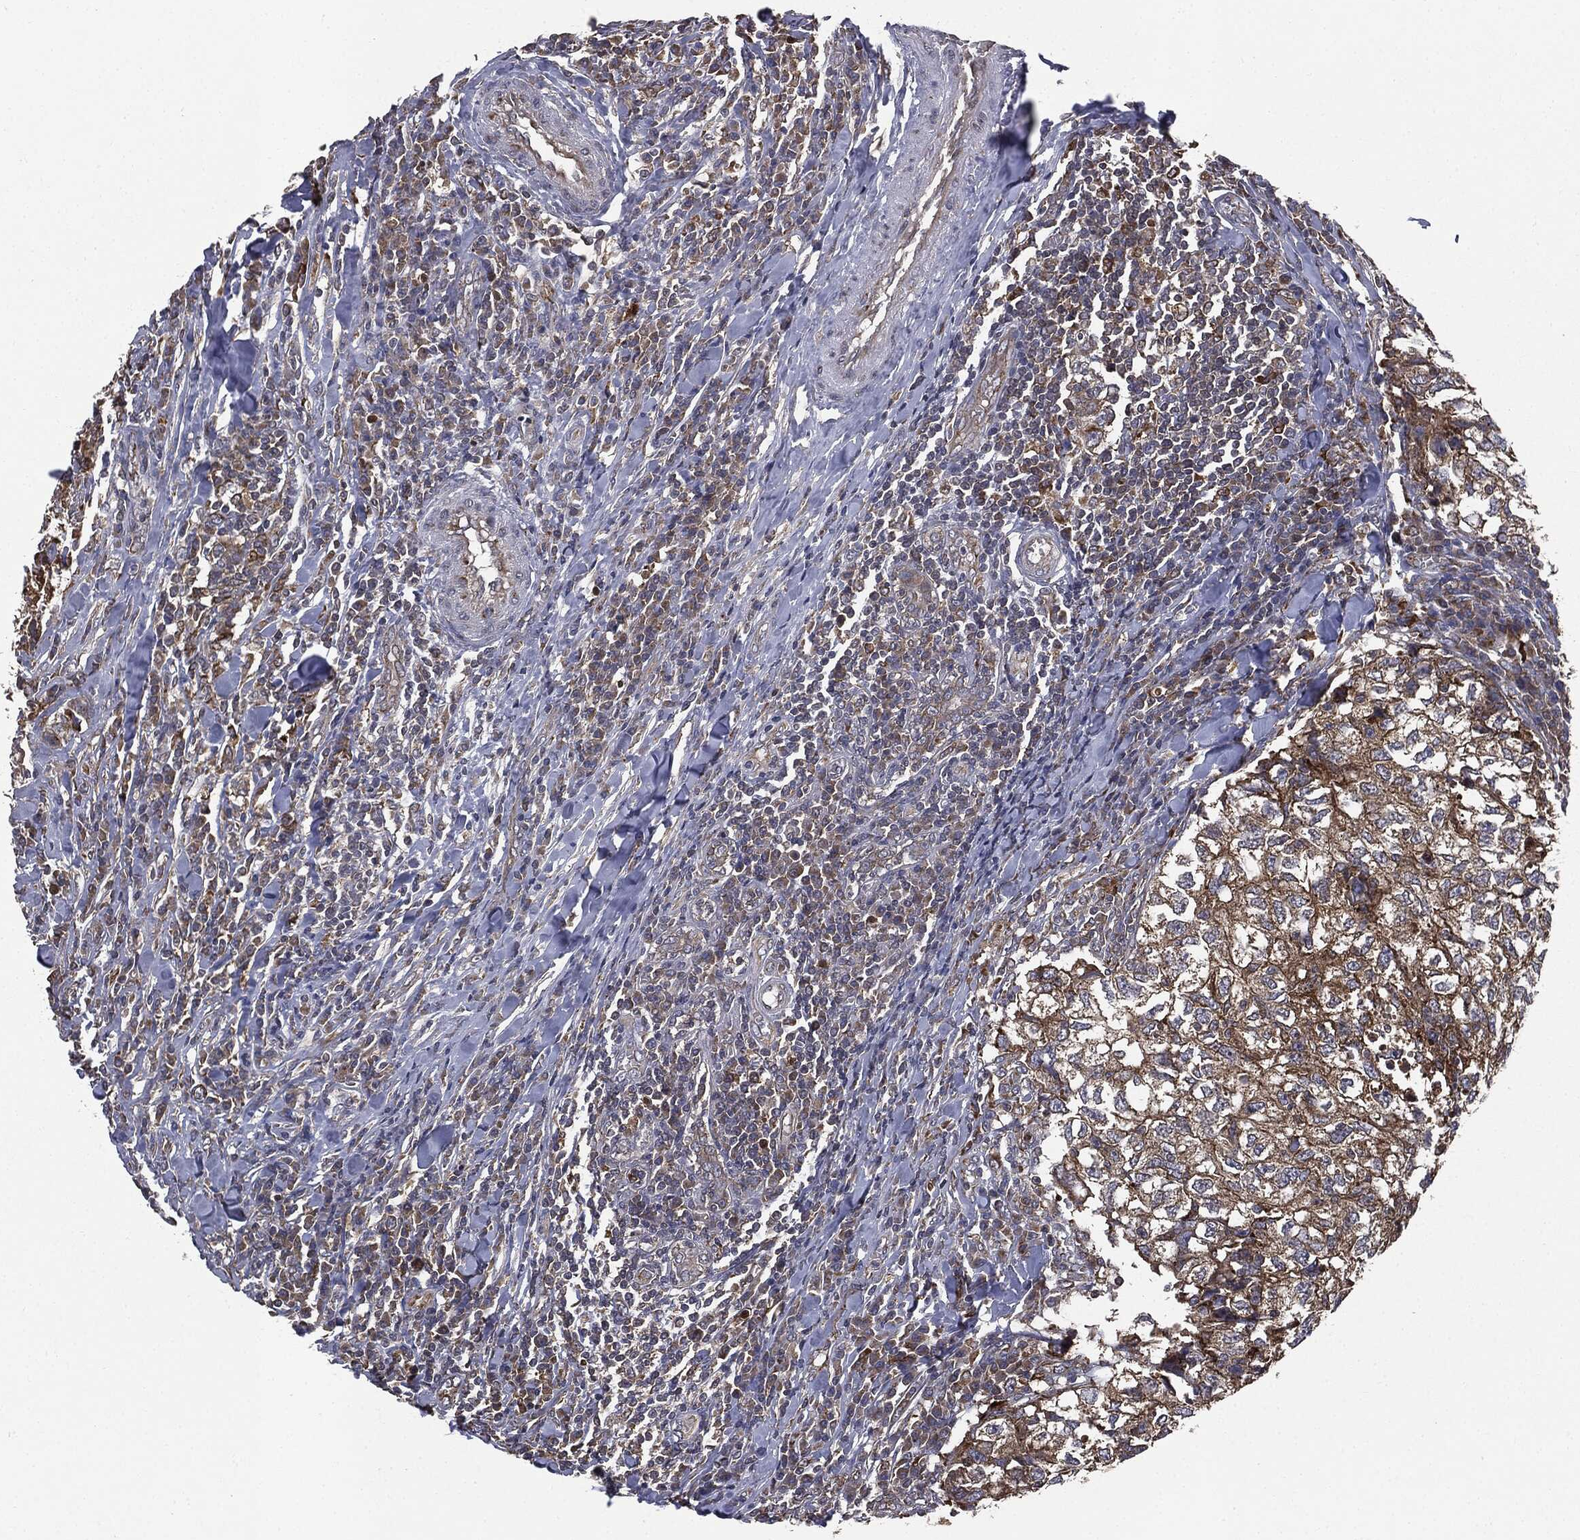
{"staining": {"intensity": "moderate", "quantity": ">75%", "location": "cytoplasmic/membranous"}, "tissue": "breast cancer", "cell_type": "Tumor cells", "image_type": "cancer", "snomed": [{"axis": "morphology", "description": "Duct carcinoma"}, {"axis": "topography", "description": "Breast"}], "caption": "There is medium levels of moderate cytoplasmic/membranous expression in tumor cells of breast intraductal carcinoma, as demonstrated by immunohistochemical staining (brown color).", "gene": "PLOD3", "patient": {"sex": "female", "age": 30}}